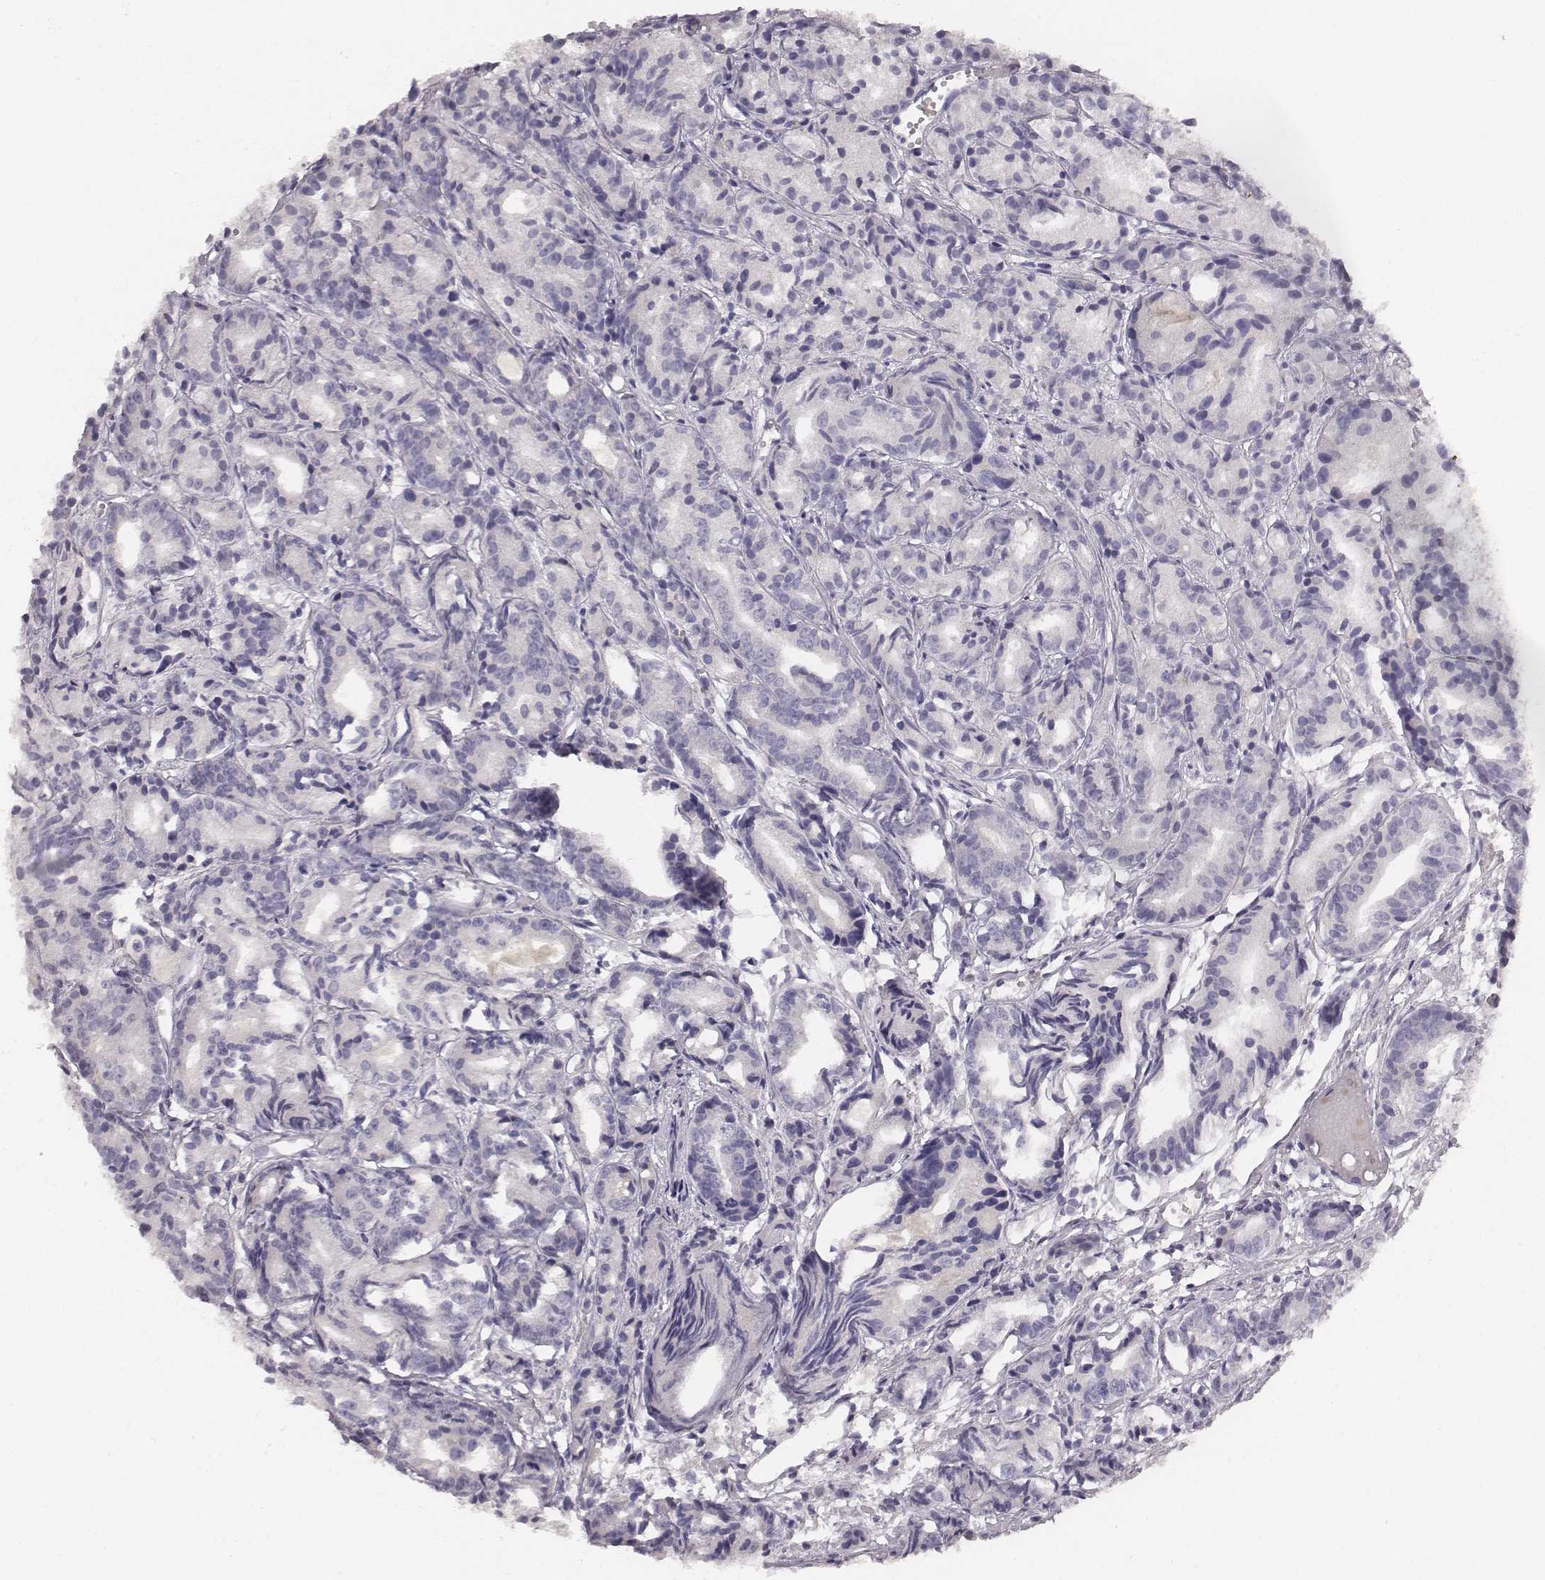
{"staining": {"intensity": "negative", "quantity": "none", "location": "none"}, "tissue": "prostate cancer", "cell_type": "Tumor cells", "image_type": "cancer", "snomed": [{"axis": "morphology", "description": "Adenocarcinoma, Medium grade"}, {"axis": "topography", "description": "Prostate"}], "caption": "The histopathology image displays no staining of tumor cells in prostate adenocarcinoma (medium-grade).", "gene": "MYH6", "patient": {"sex": "male", "age": 74}}